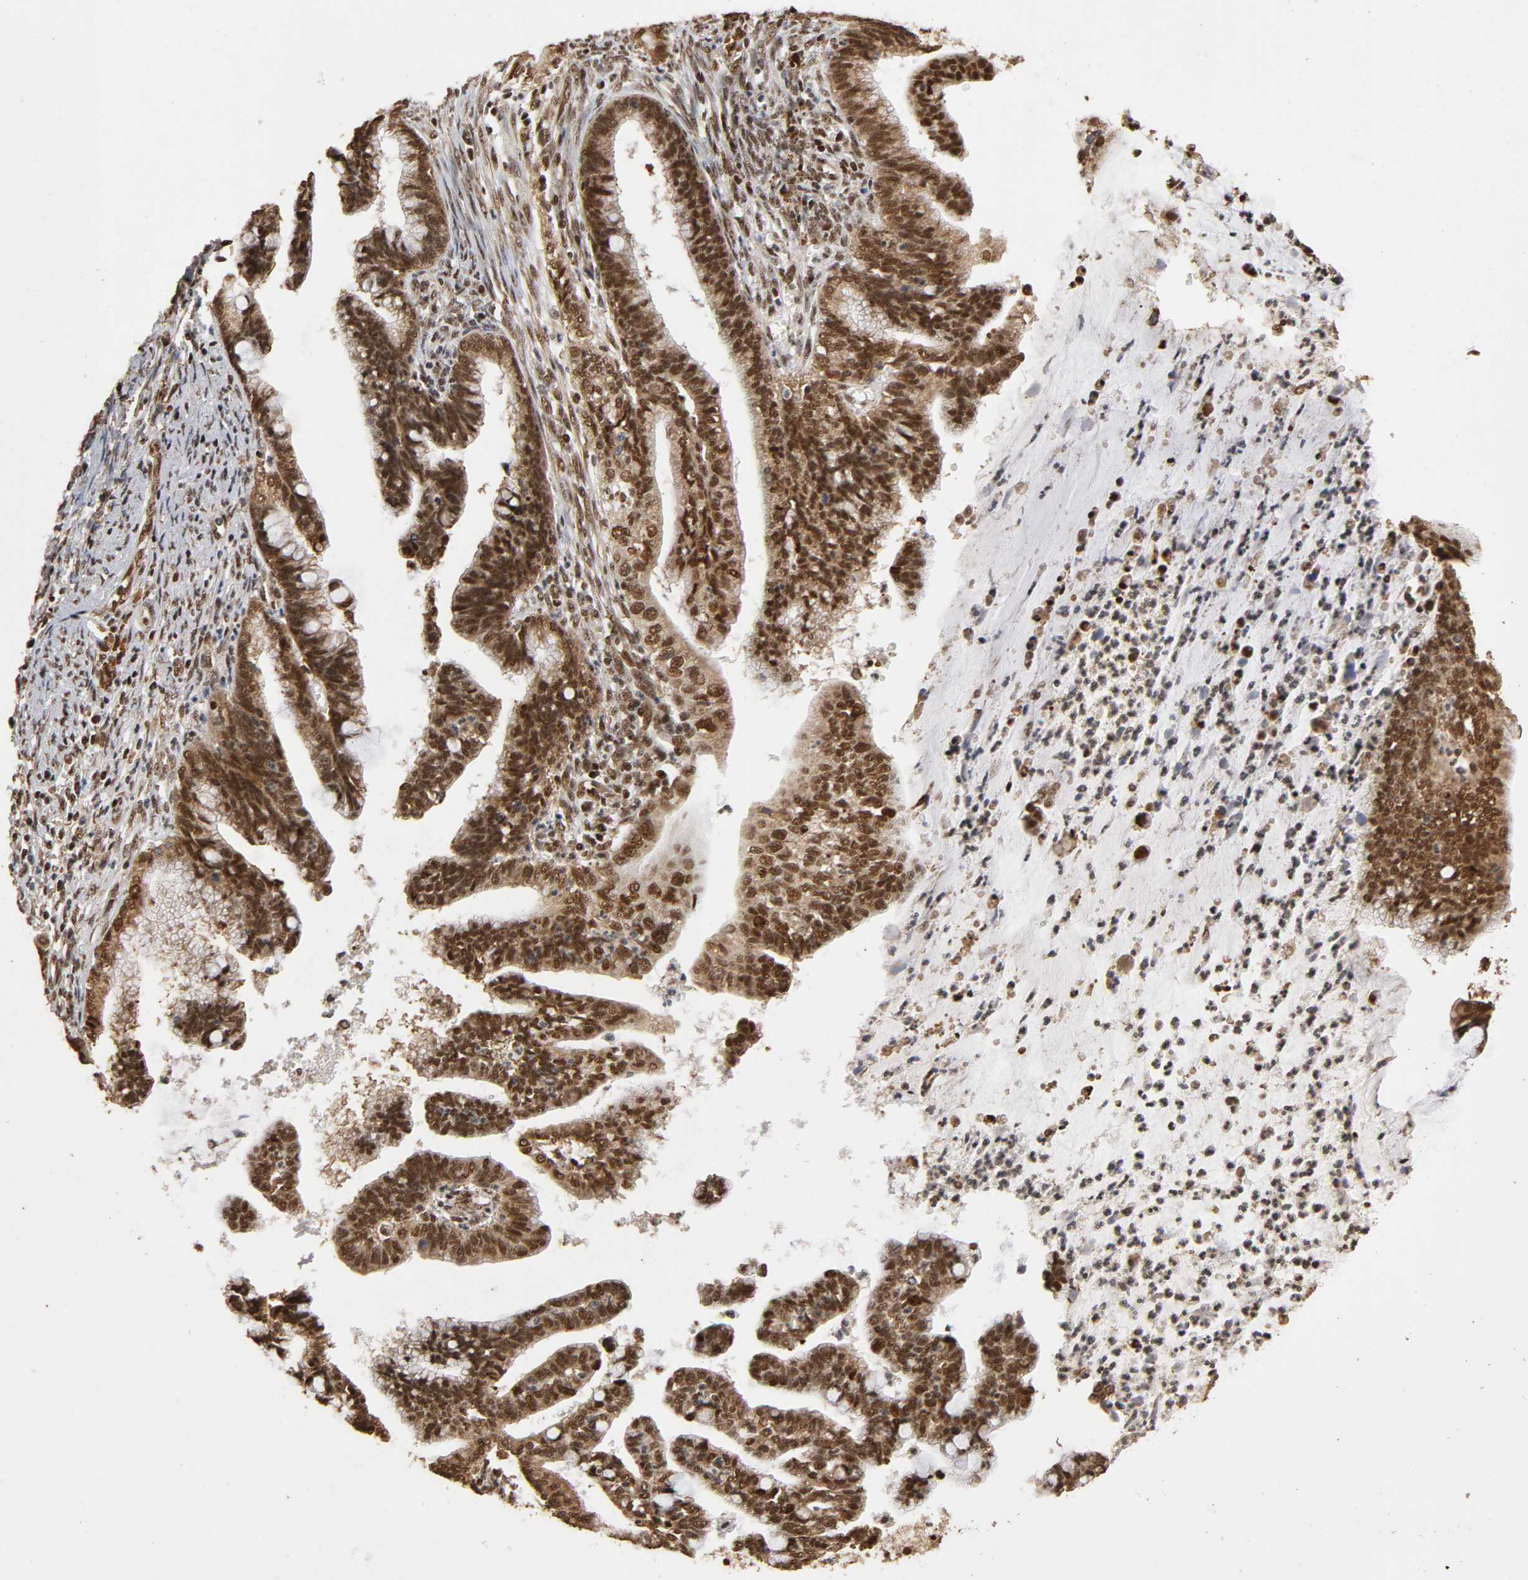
{"staining": {"intensity": "strong", "quantity": ">75%", "location": "cytoplasmic/membranous,nuclear"}, "tissue": "cervical cancer", "cell_type": "Tumor cells", "image_type": "cancer", "snomed": [{"axis": "morphology", "description": "Adenocarcinoma, NOS"}, {"axis": "topography", "description": "Cervix"}], "caption": "Strong cytoplasmic/membranous and nuclear protein staining is appreciated in approximately >75% of tumor cells in cervical cancer.", "gene": "RNF122", "patient": {"sex": "female", "age": 36}}